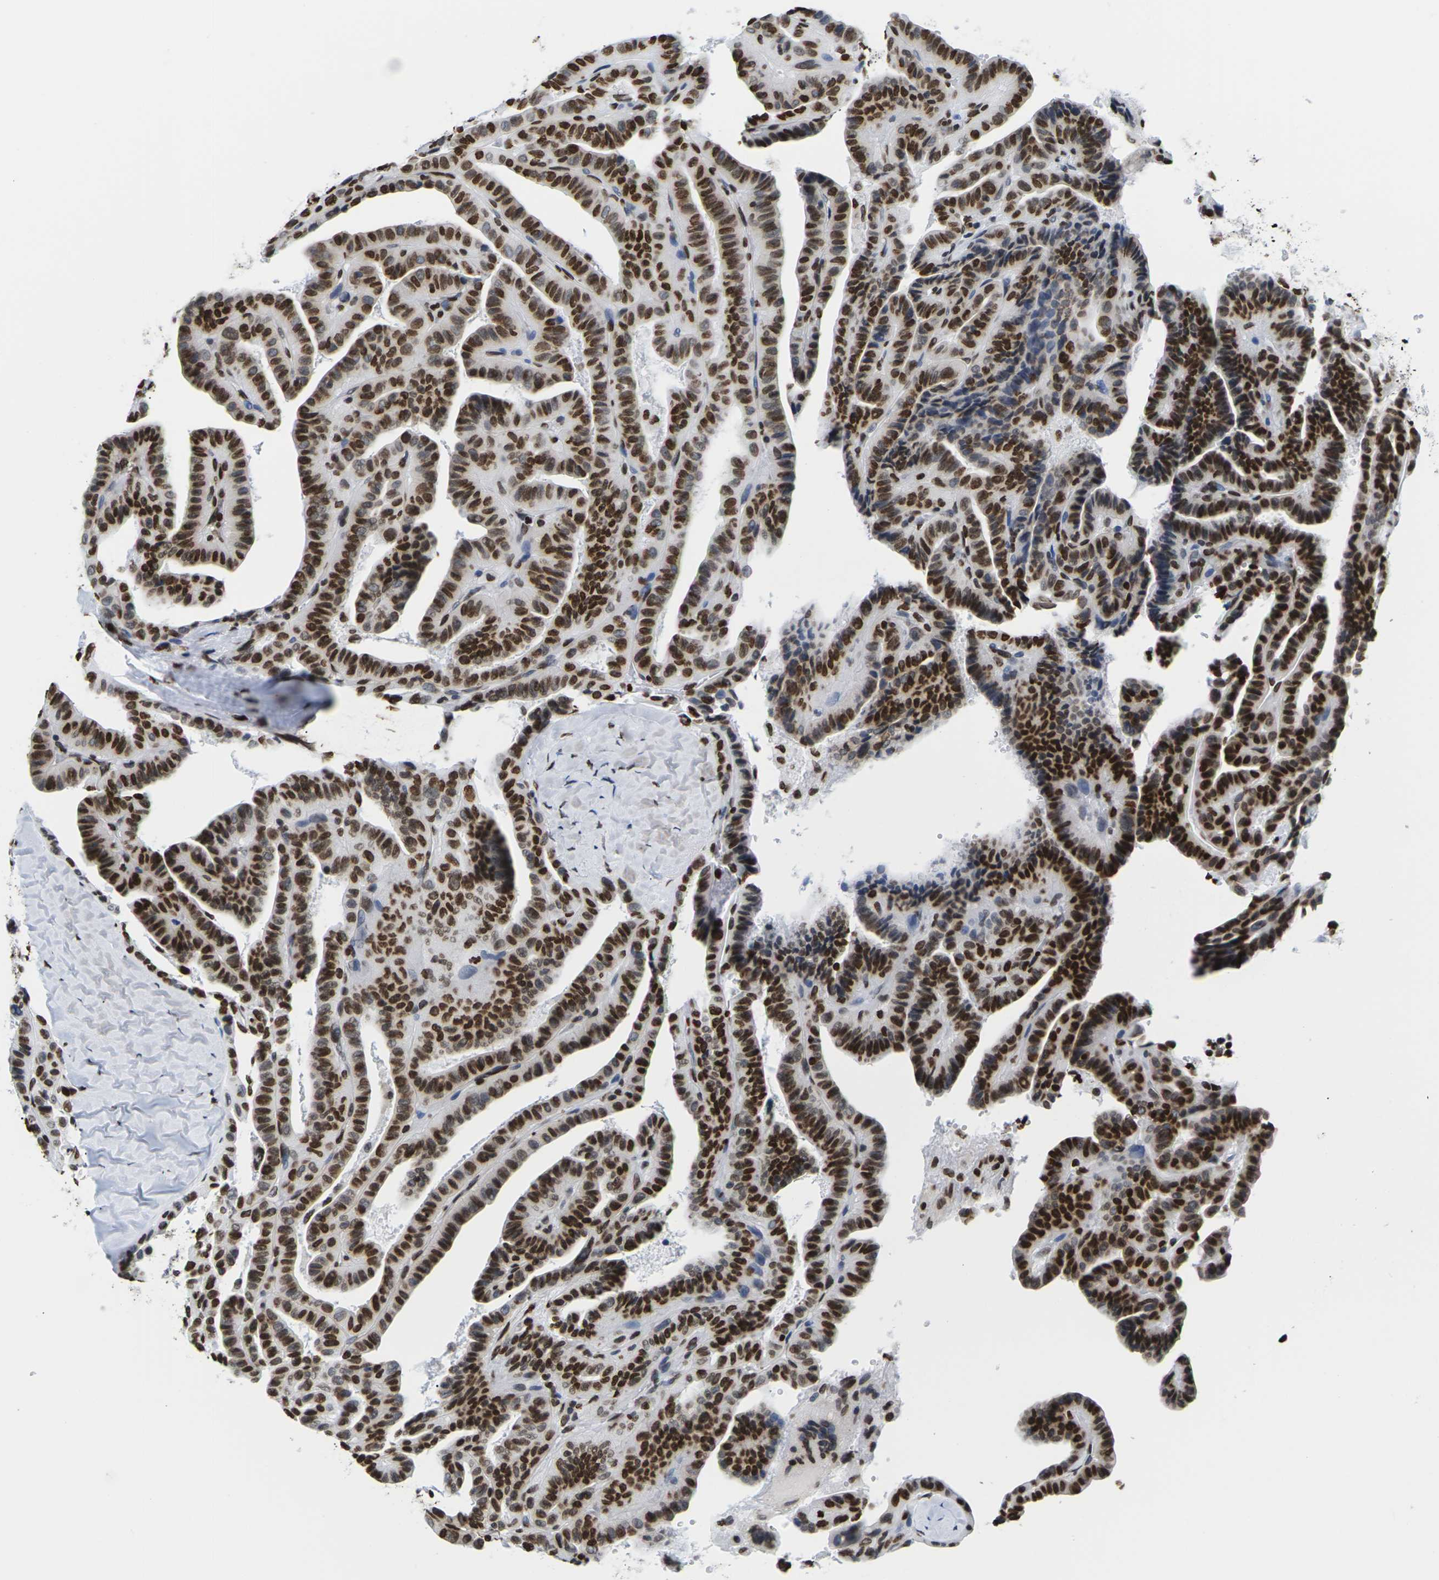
{"staining": {"intensity": "strong", "quantity": ">75%", "location": "nuclear"}, "tissue": "thyroid cancer", "cell_type": "Tumor cells", "image_type": "cancer", "snomed": [{"axis": "morphology", "description": "Papillary adenocarcinoma, NOS"}, {"axis": "topography", "description": "Thyroid gland"}], "caption": "This image reveals immunohistochemistry (IHC) staining of human thyroid cancer, with high strong nuclear staining in approximately >75% of tumor cells.", "gene": "H2AC21", "patient": {"sex": "male", "age": 77}}